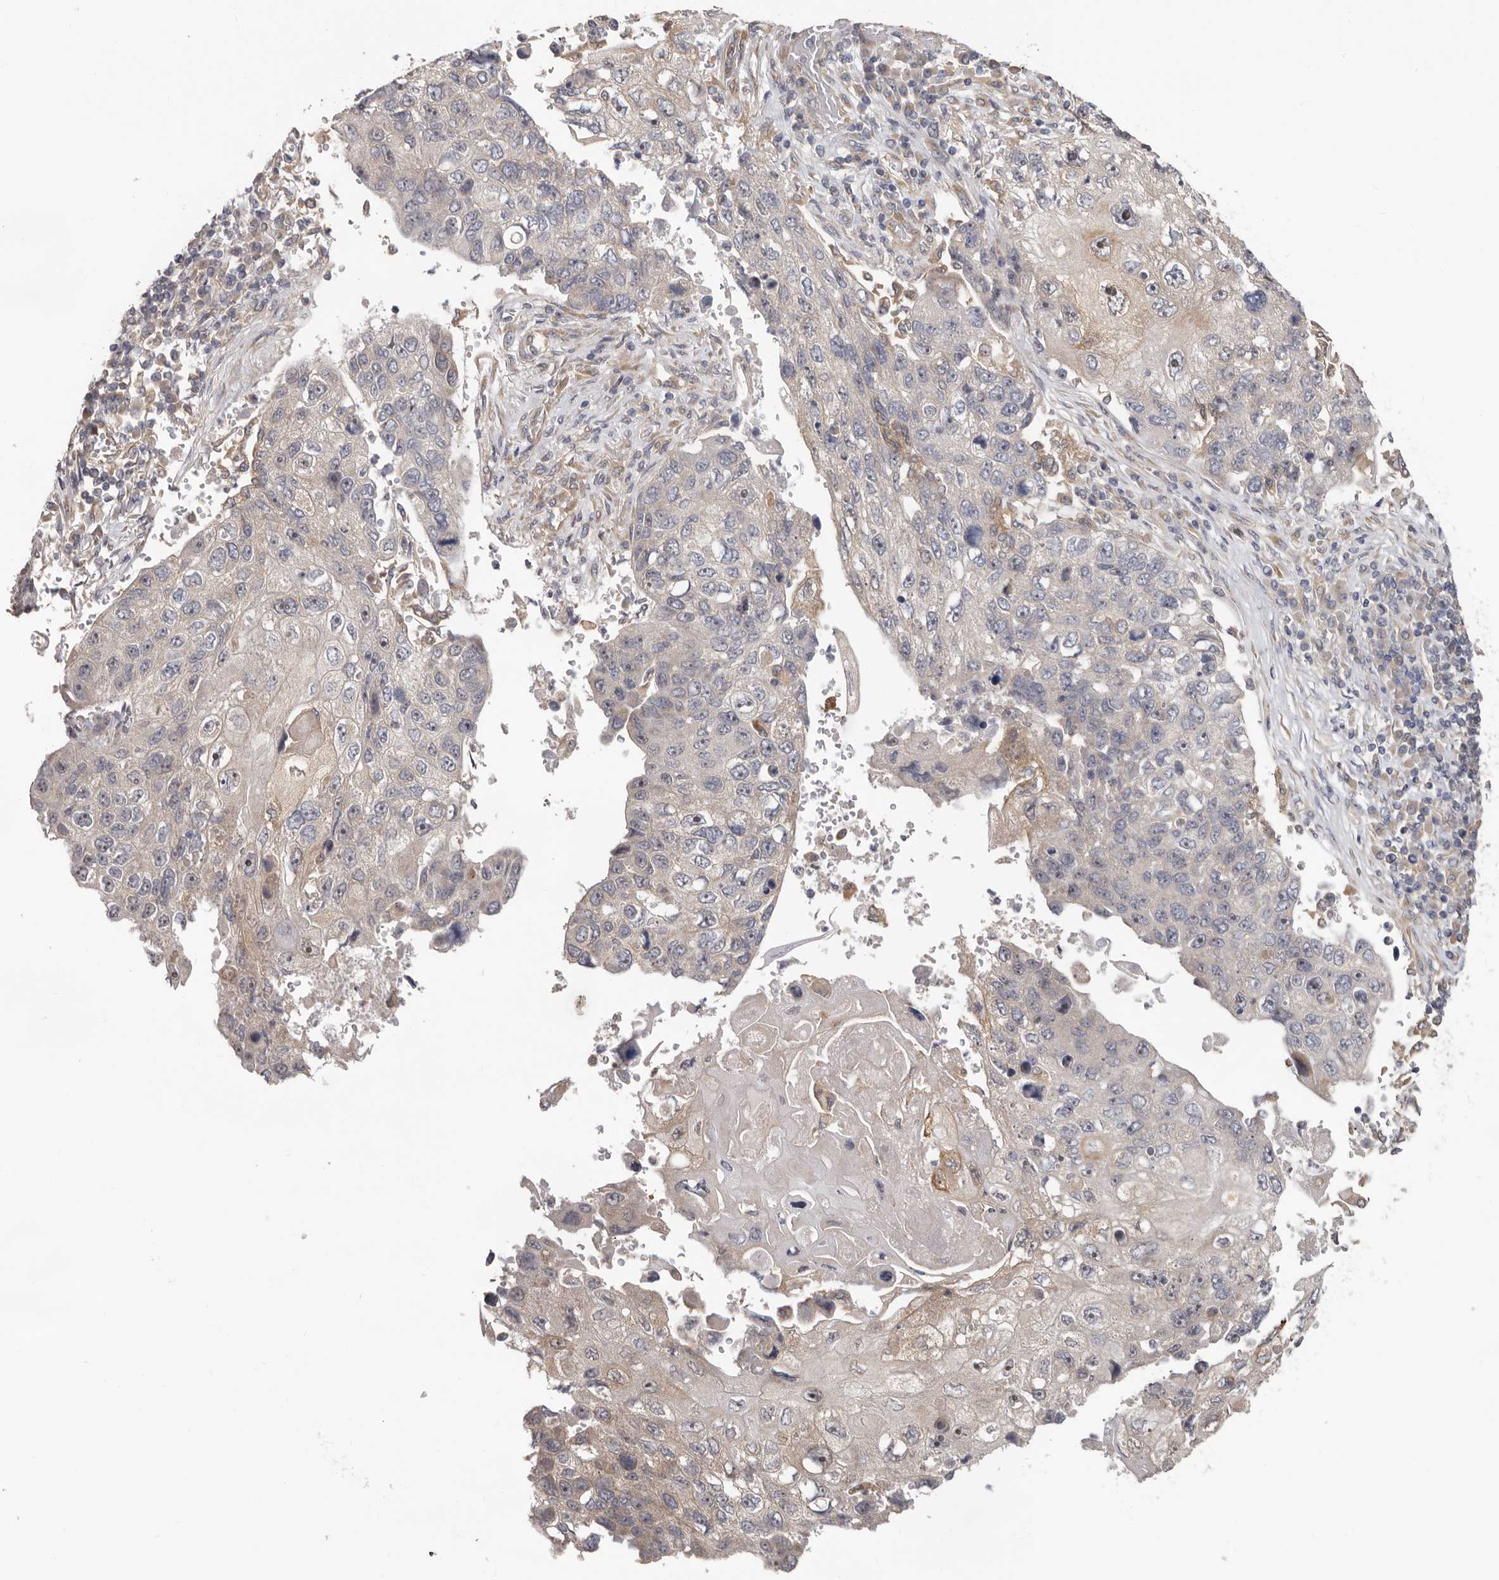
{"staining": {"intensity": "weak", "quantity": "<25%", "location": "cytoplasmic/membranous"}, "tissue": "lung cancer", "cell_type": "Tumor cells", "image_type": "cancer", "snomed": [{"axis": "morphology", "description": "Squamous cell carcinoma, NOS"}, {"axis": "topography", "description": "Lung"}], "caption": "High magnification brightfield microscopy of lung squamous cell carcinoma stained with DAB (brown) and counterstained with hematoxylin (blue): tumor cells show no significant expression.", "gene": "HINT3", "patient": {"sex": "male", "age": 61}}